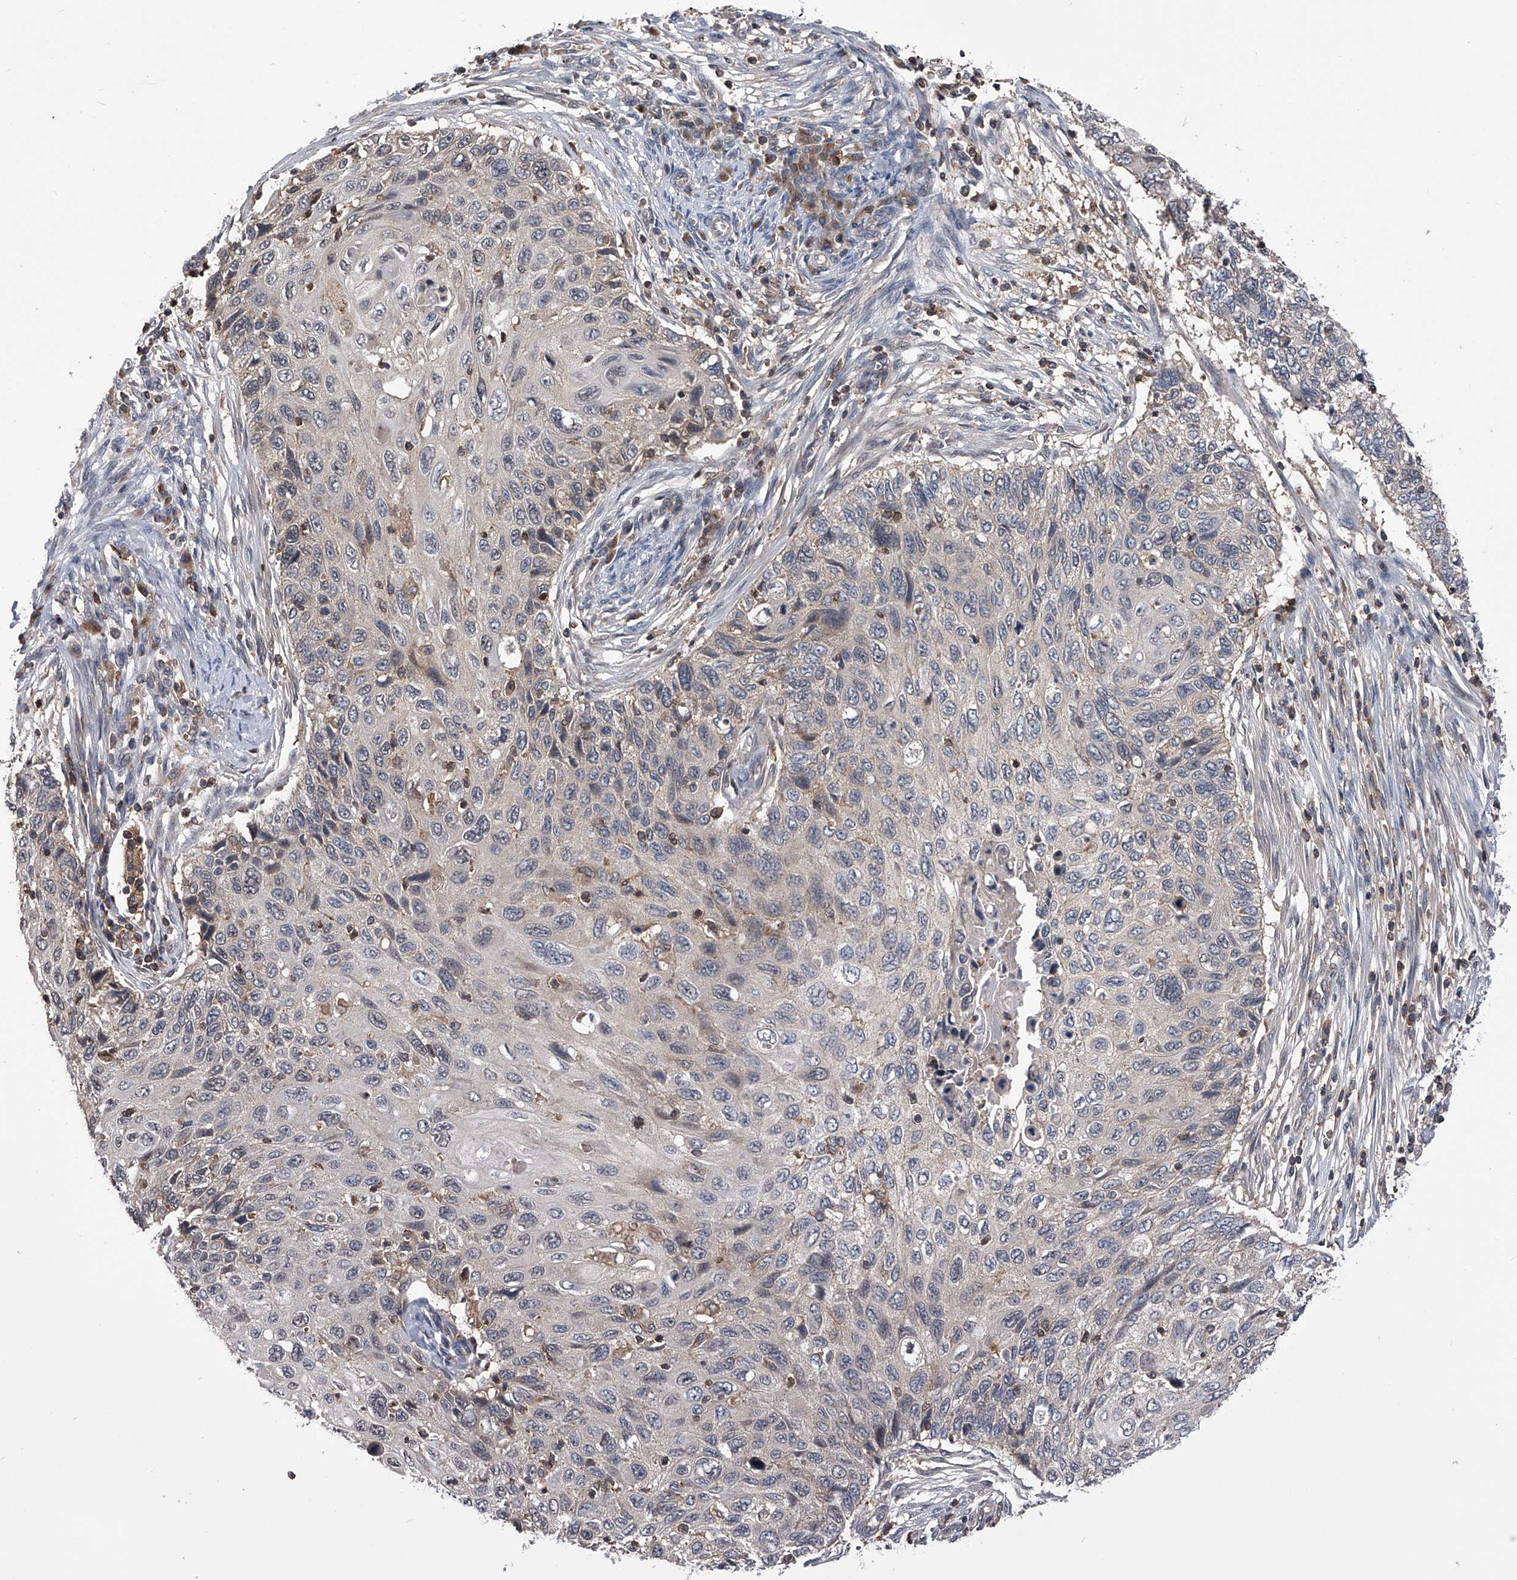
{"staining": {"intensity": "negative", "quantity": "none", "location": "none"}, "tissue": "cervical cancer", "cell_type": "Tumor cells", "image_type": "cancer", "snomed": [{"axis": "morphology", "description": "Squamous cell carcinoma, NOS"}, {"axis": "topography", "description": "Cervix"}], "caption": "Immunohistochemistry of human squamous cell carcinoma (cervical) reveals no staining in tumor cells.", "gene": "PAN3", "patient": {"sex": "female", "age": 70}}